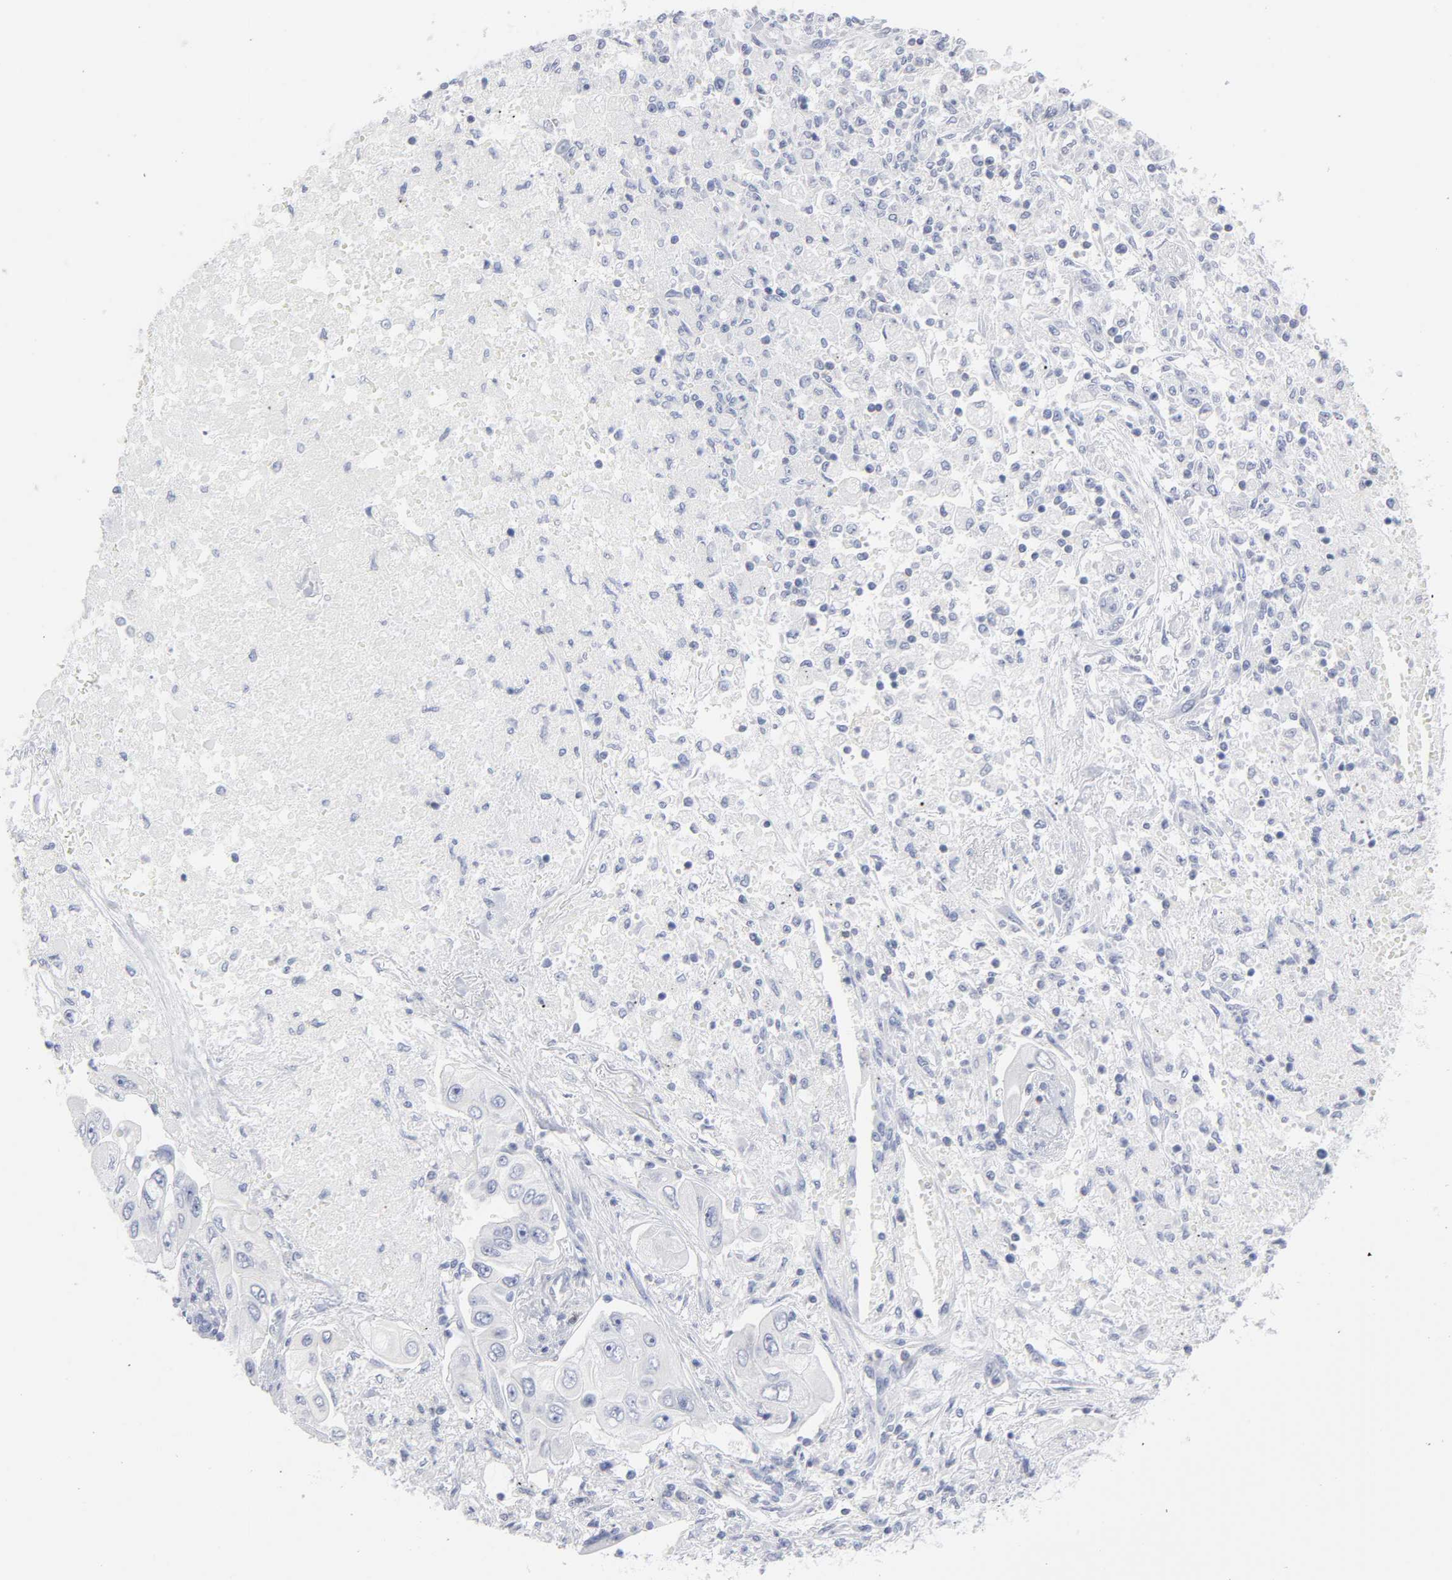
{"staining": {"intensity": "negative", "quantity": "none", "location": "none"}, "tissue": "lung cancer", "cell_type": "Tumor cells", "image_type": "cancer", "snomed": [{"axis": "morphology", "description": "Adenocarcinoma, NOS"}, {"axis": "topography", "description": "Lung"}], "caption": "Human lung cancer (adenocarcinoma) stained for a protein using IHC exhibits no expression in tumor cells.", "gene": "P2RY8", "patient": {"sex": "male", "age": 84}}